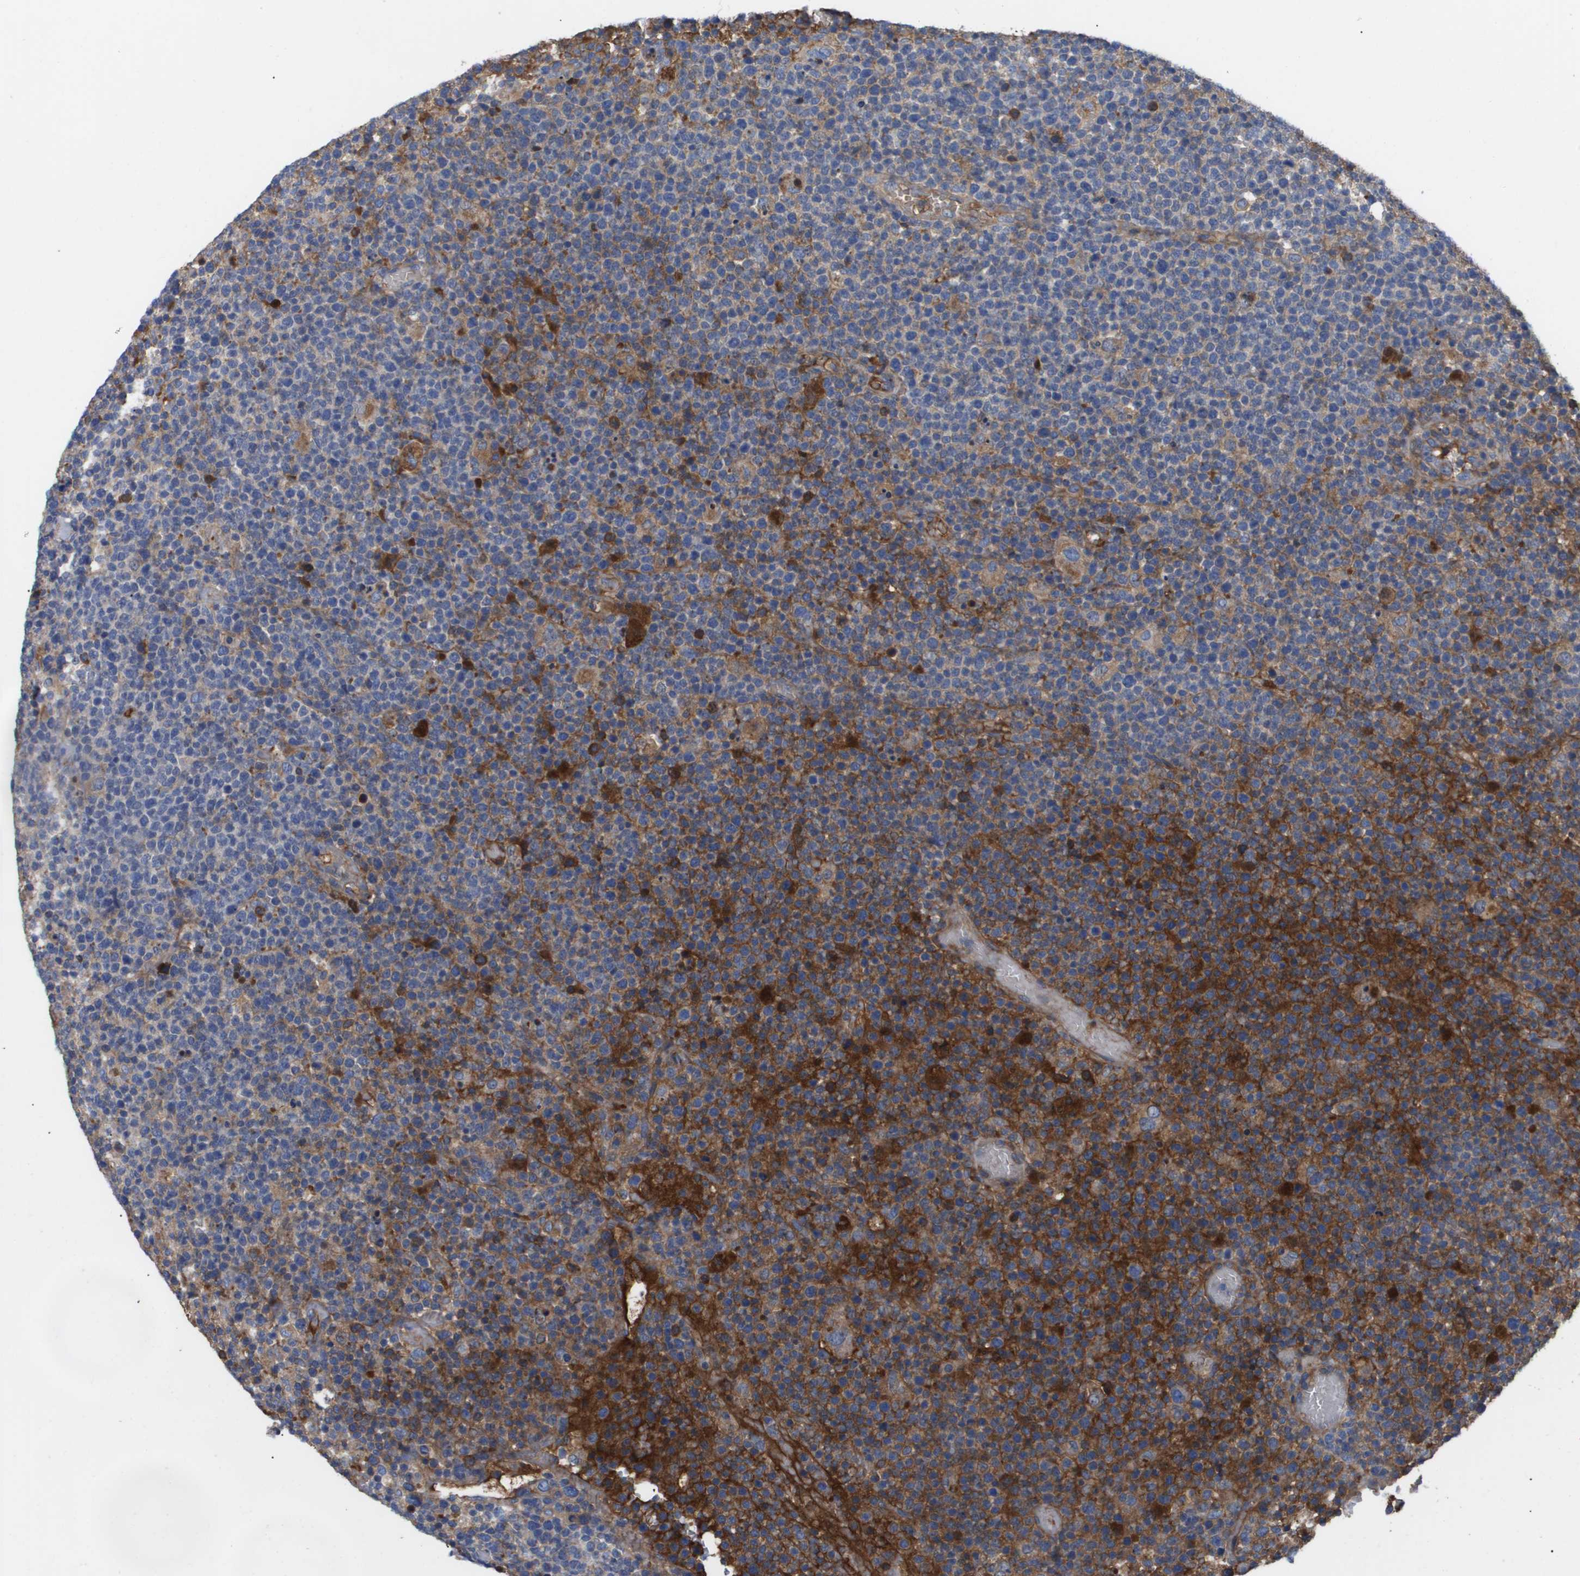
{"staining": {"intensity": "moderate", "quantity": "25%-75%", "location": "cytoplasmic/membranous"}, "tissue": "lymphoma", "cell_type": "Tumor cells", "image_type": "cancer", "snomed": [{"axis": "morphology", "description": "Malignant lymphoma, non-Hodgkin's type, High grade"}, {"axis": "topography", "description": "Lymph node"}], "caption": "A medium amount of moderate cytoplasmic/membranous positivity is identified in about 25%-75% of tumor cells in malignant lymphoma, non-Hodgkin's type (high-grade) tissue.", "gene": "SERPINA6", "patient": {"sex": "male", "age": 61}}